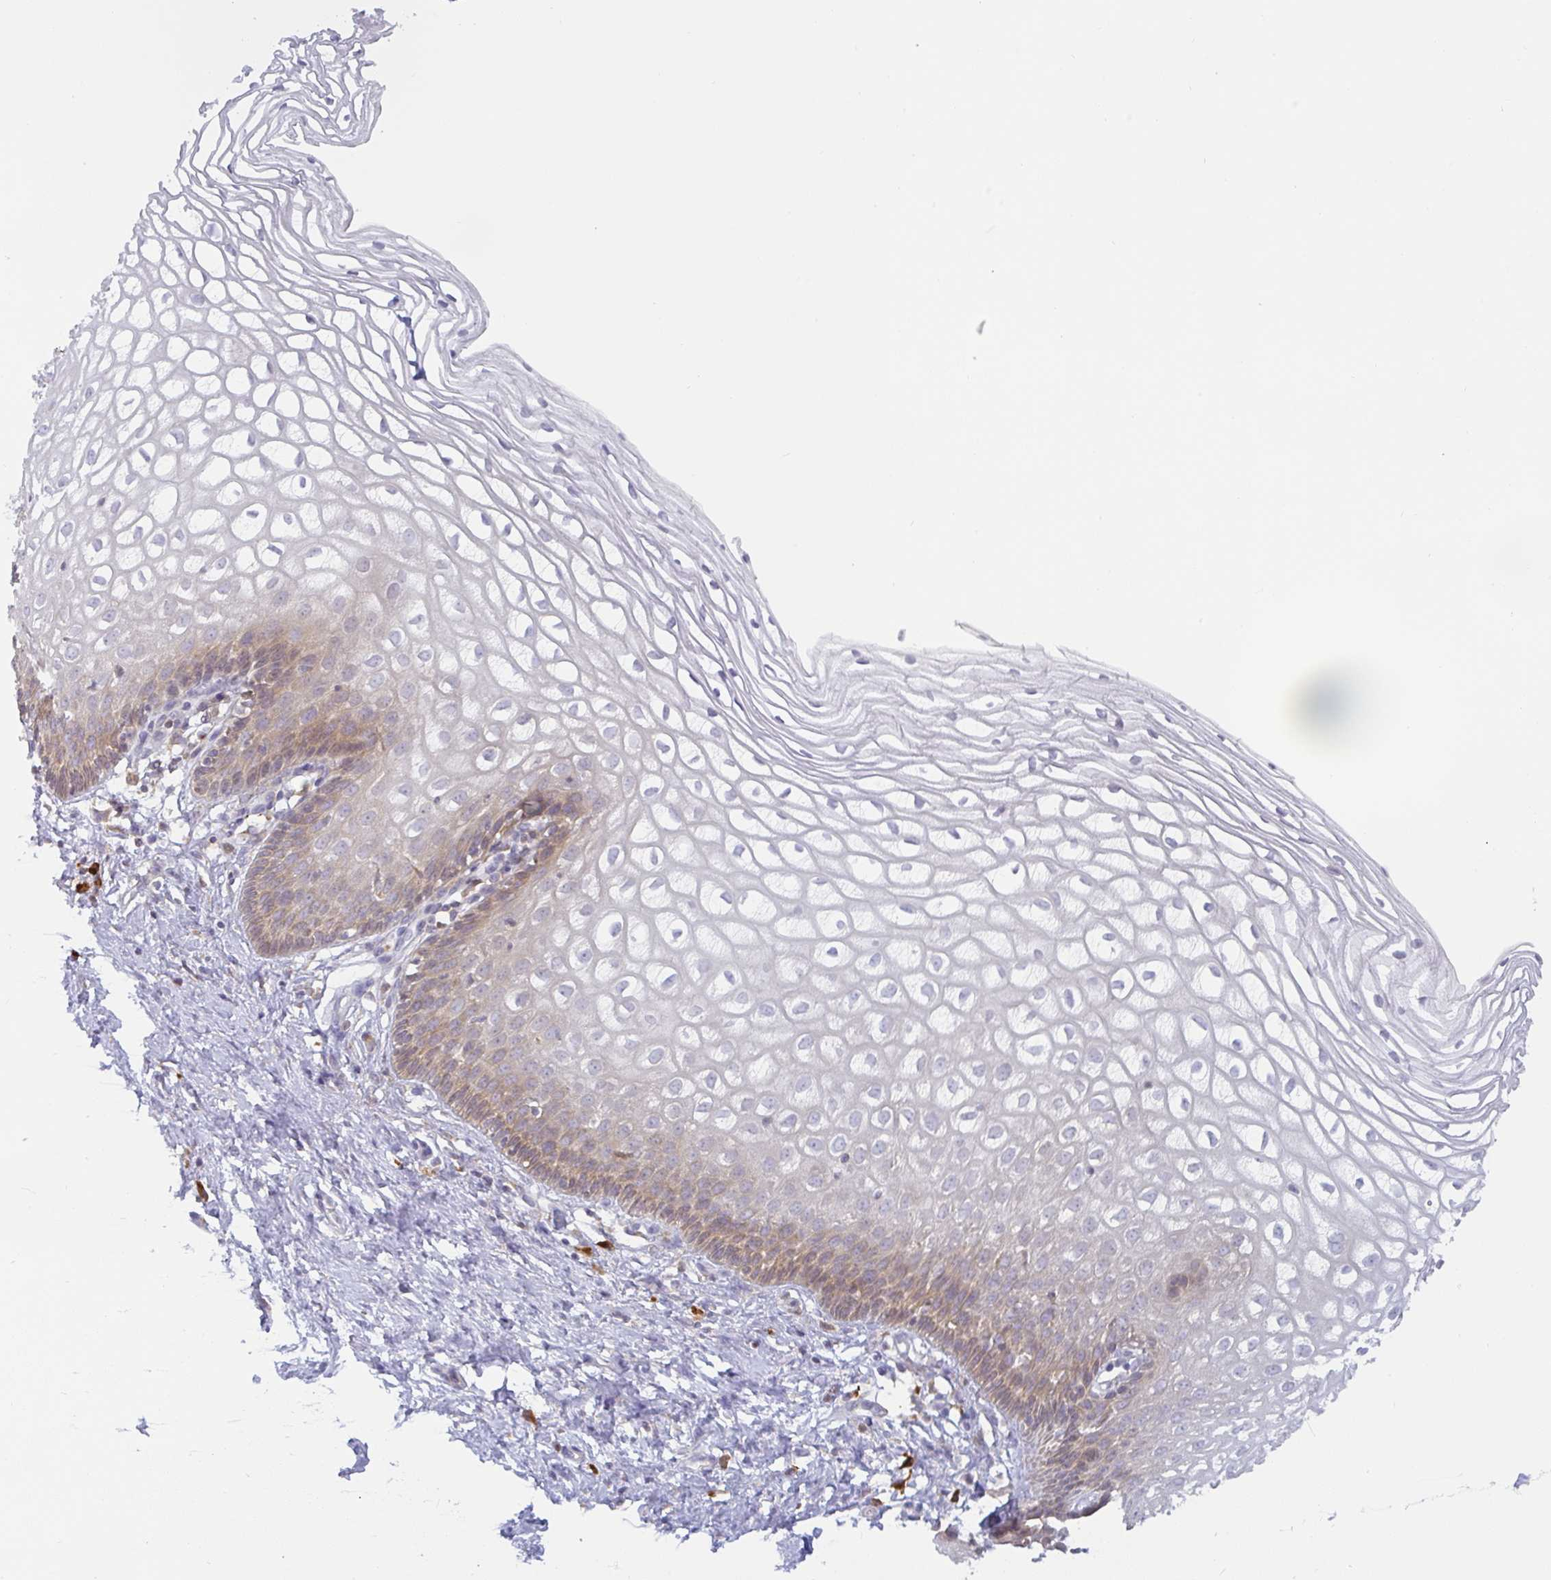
{"staining": {"intensity": "moderate", "quantity": ">75%", "location": "cytoplasmic/membranous"}, "tissue": "cervix", "cell_type": "Glandular cells", "image_type": "normal", "snomed": [{"axis": "morphology", "description": "Normal tissue, NOS"}, {"axis": "topography", "description": "Cervix"}], "caption": "Immunohistochemical staining of normal cervix shows medium levels of moderate cytoplasmic/membranous staining in approximately >75% of glandular cells. Immunohistochemistry (ihc) stains the protein of interest in brown and the nuclei are stained blue.", "gene": "DERL2", "patient": {"sex": "female", "age": 36}}